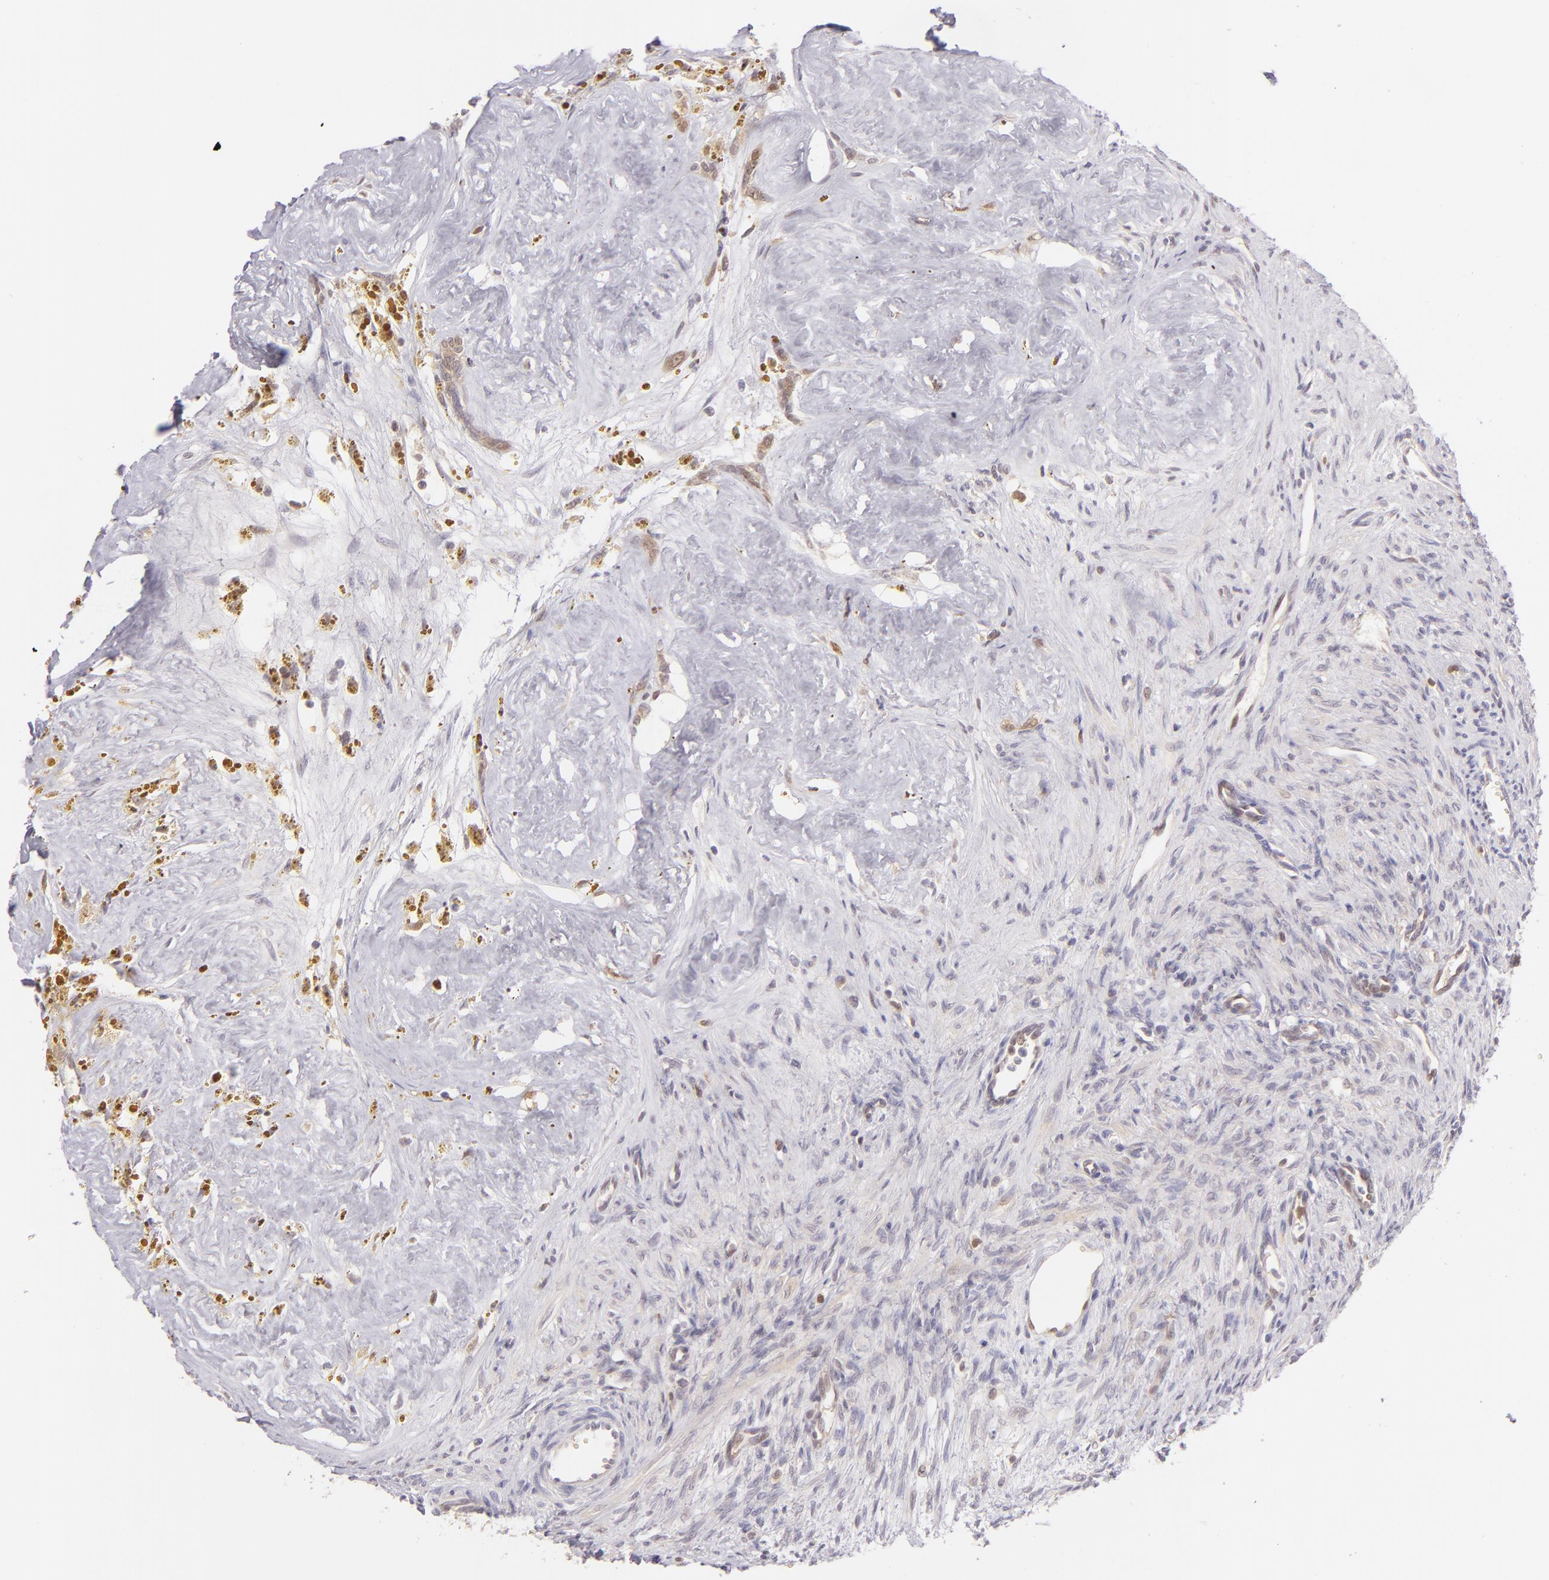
{"staining": {"intensity": "negative", "quantity": "none", "location": "none"}, "tissue": "ovary", "cell_type": "Ovarian stroma cells", "image_type": "normal", "snomed": [{"axis": "morphology", "description": "Normal tissue, NOS"}, {"axis": "topography", "description": "Ovary"}], "caption": "The IHC micrograph has no significant staining in ovarian stroma cells of ovary.", "gene": "HSPH1", "patient": {"sex": "female", "age": 33}}